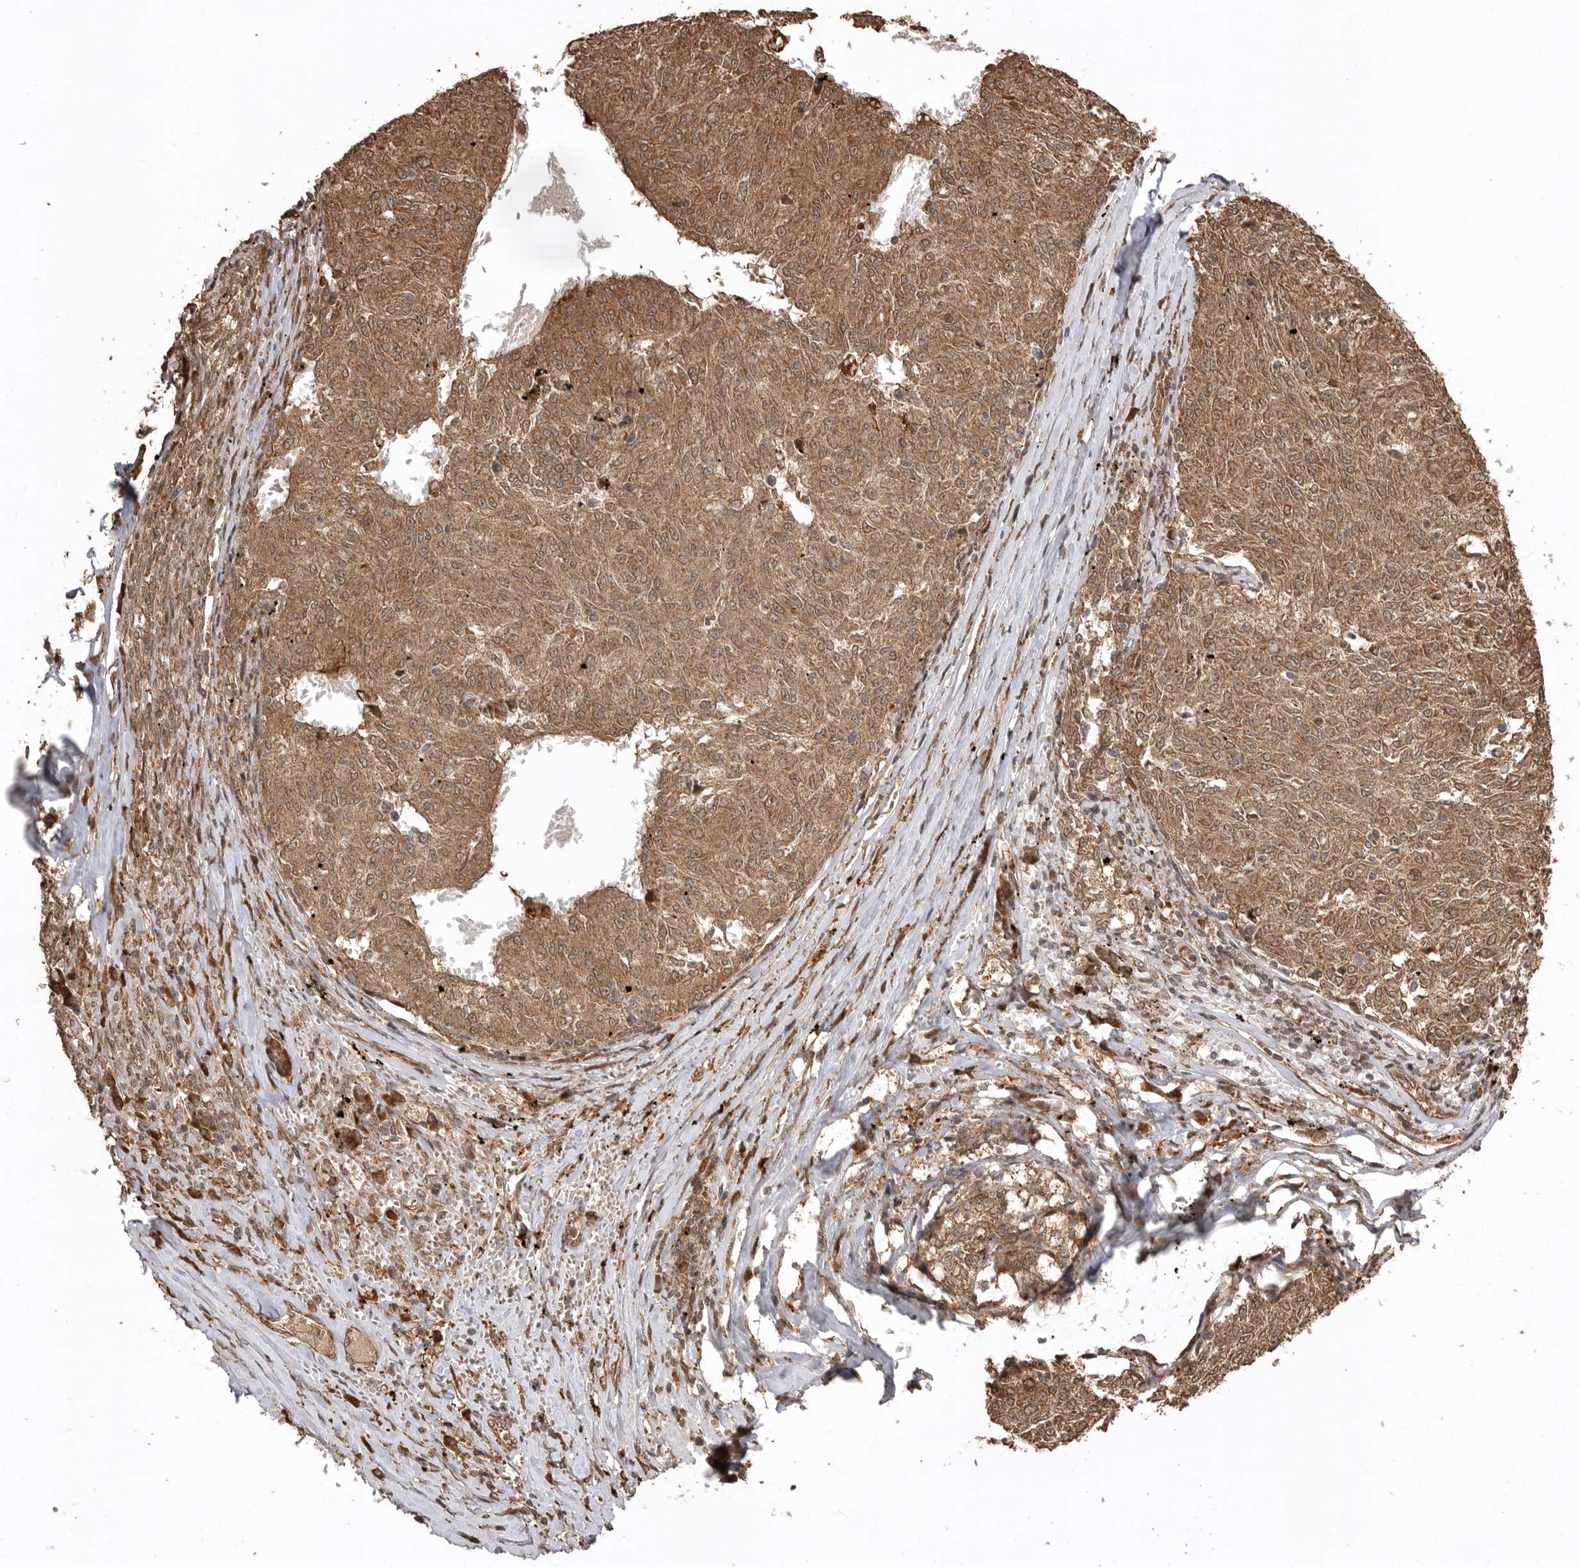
{"staining": {"intensity": "moderate", "quantity": ">75%", "location": "cytoplasmic/membranous"}, "tissue": "melanoma", "cell_type": "Tumor cells", "image_type": "cancer", "snomed": [{"axis": "morphology", "description": "Malignant melanoma, NOS"}, {"axis": "topography", "description": "Skin"}], "caption": "This histopathology image demonstrates IHC staining of melanoma, with medium moderate cytoplasmic/membranous positivity in about >75% of tumor cells.", "gene": "BOC", "patient": {"sex": "female", "age": 72}}